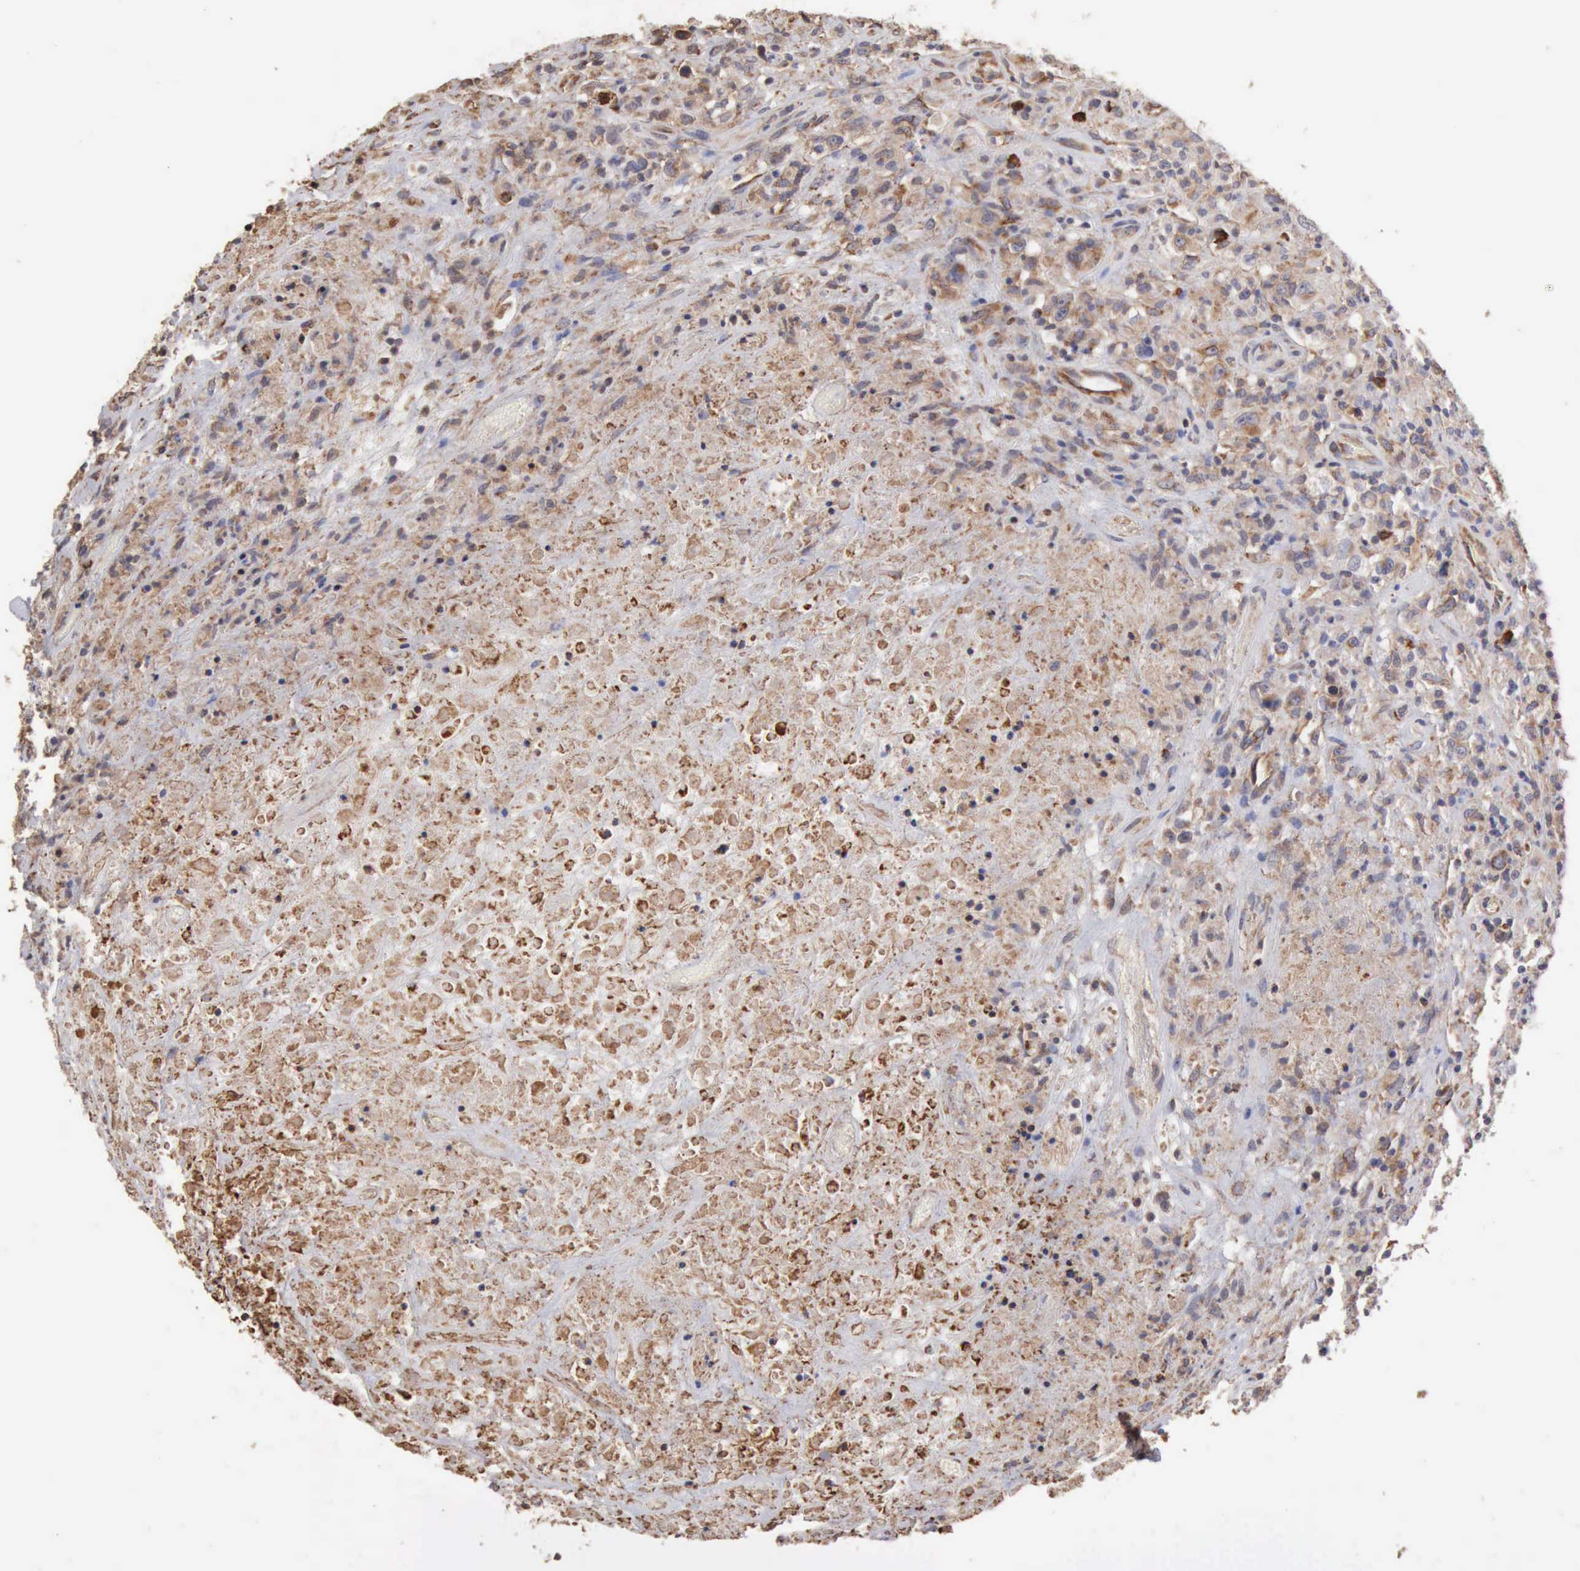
{"staining": {"intensity": "weak", "quantity": "25%-75%", "location": "cytoplasmic/membranous"}, "tissue": "lymphoma", "cell_type": "Tumor cells", "image_type": "cancer", "snomed": [{"axis": "morphology", "description": "Hodgkin's disease, NOS"}, {"axis": "topography", "description": "Lymph node"}], "caption": "Protein analysis of lymphoma tissue reveals weak cytoplasmic/membranous staining in about 25%-75% of tumor cells. (brown staining indicates protein expression, while blue staining denotes nuclei).", "gene": "GPR101", "patient": {"sex": "male", "age": 46}}